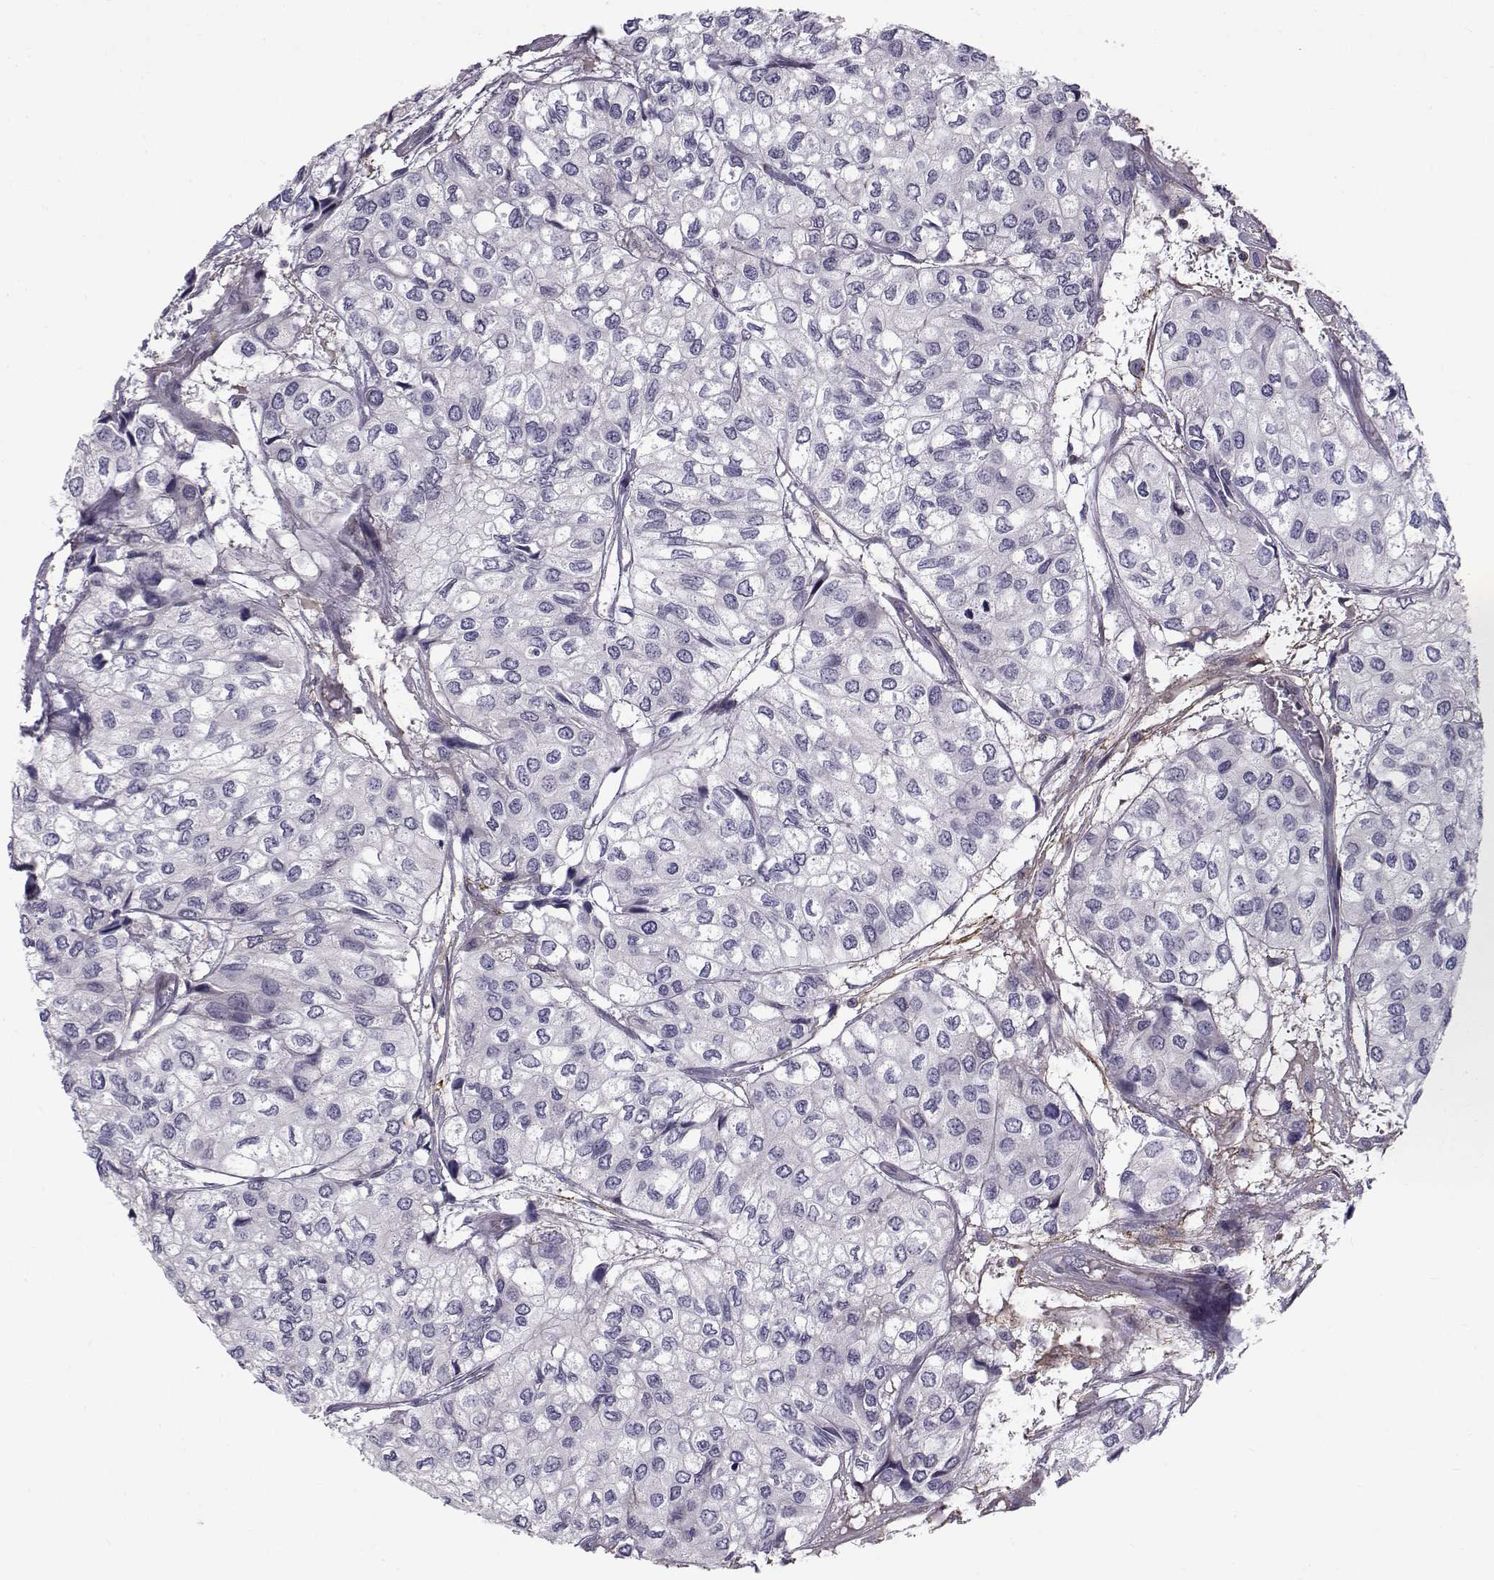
{"staining": {"intensity": "negative", "quantity": "none", "location": "none"}, "tissue": "urothelial cancer", "cell_type": "Tumor cells", "image_type": "cancer", "snomed": [{"axis": "morphology", "description": "Urothelial carcinoma, High grade"}, {"axis": "topography", "description": "Urinary bladder"}], "caption": "Urothelial carcinoma (high-grade) was stained to show a protein in brown. There is no significant staining in tumor cells. The staining is performed using DAB brown chromogen with nuclei counter-stained in using hematoxylin.", "gene": "LRRC27", "patient": {"sex": "male", "age": 73}}